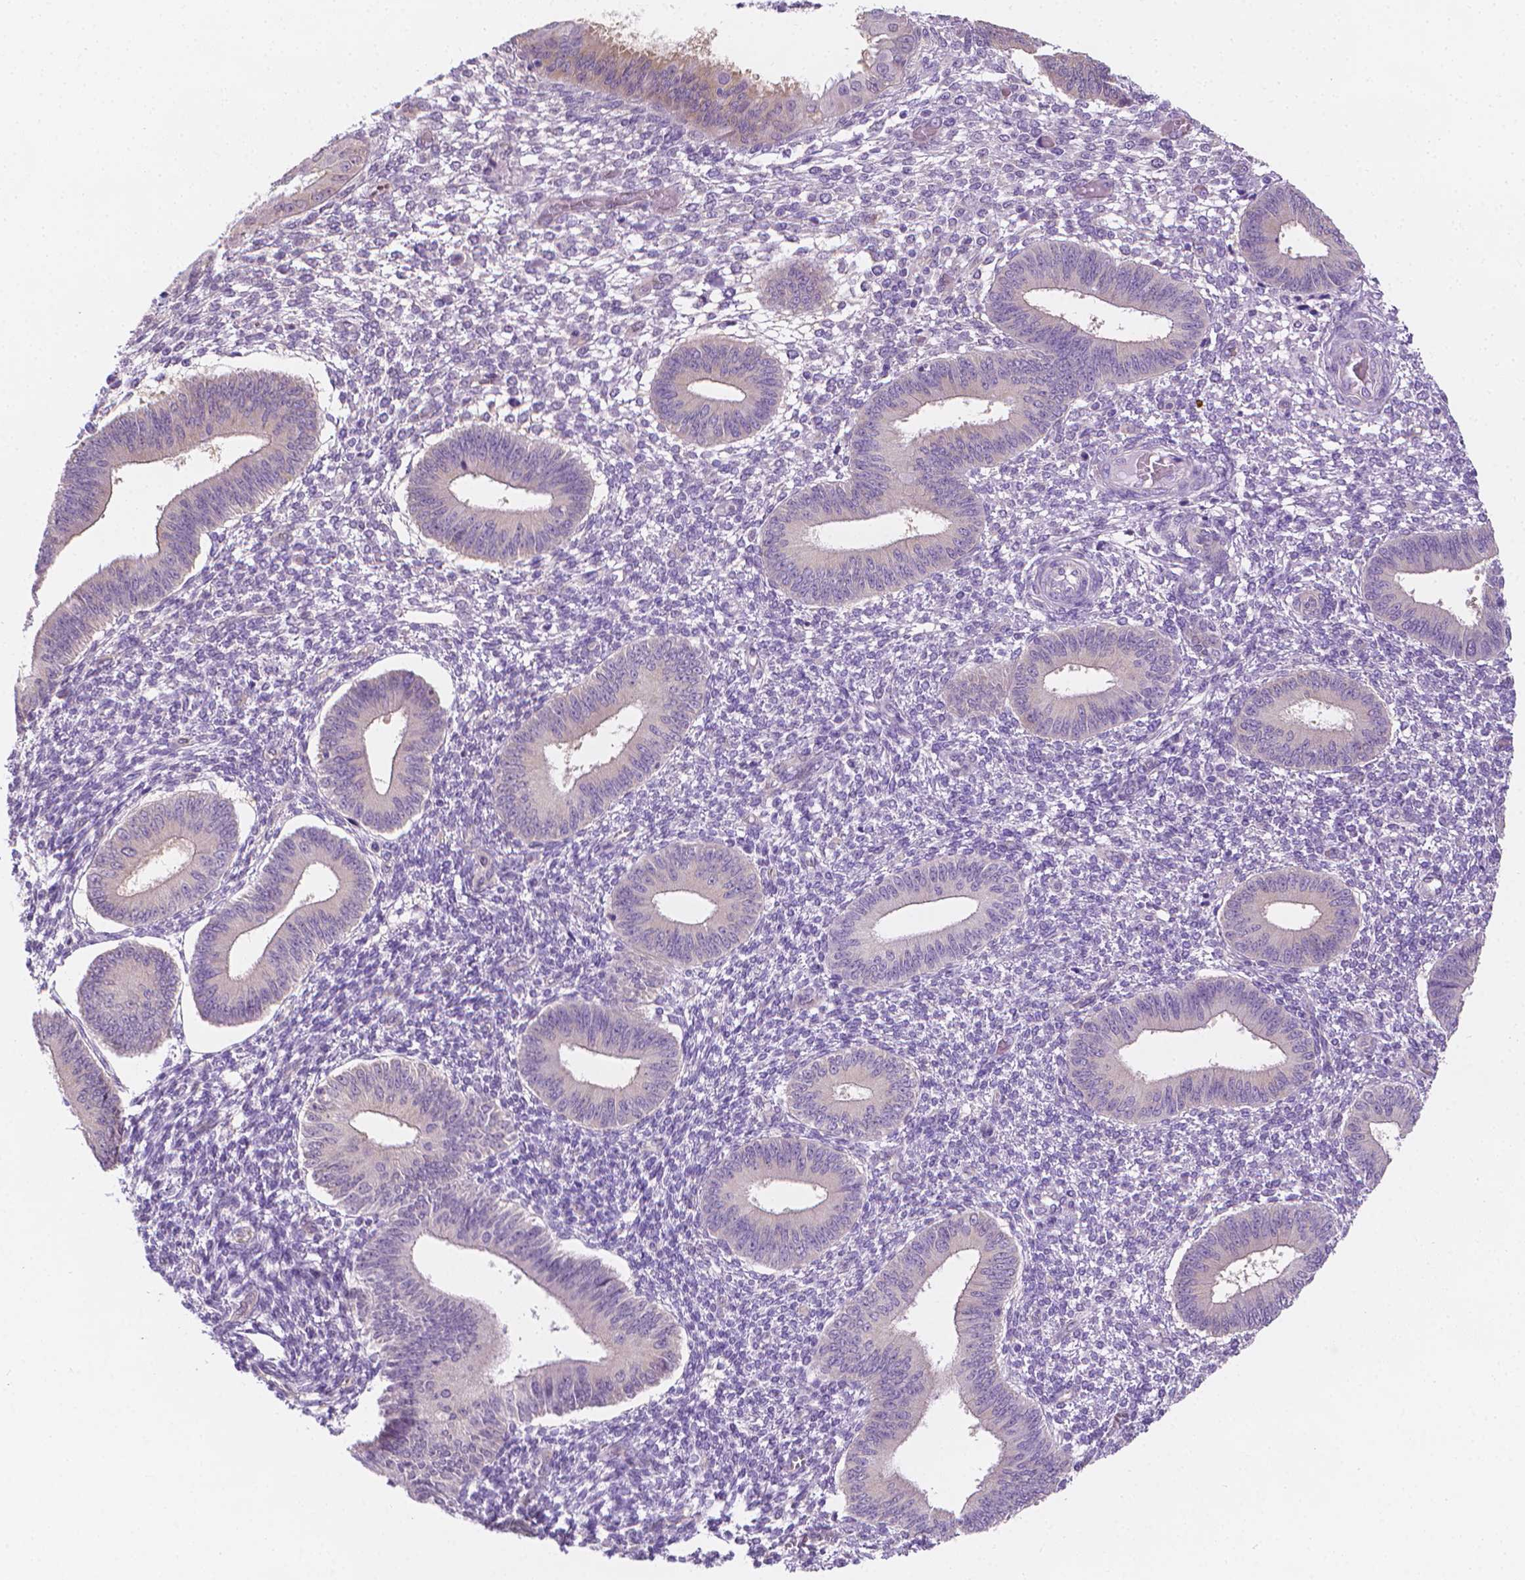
{"staining": {"intensity": "negative", "quantity": "none", "location": "none"}, "tissue": "endometrium", "cell_type": "Cells in endometrial stroma", "image_type": "normal", "snomed": [{"axis": "morphology", "description": "Normal tissue, NOS"}, {"axis": "topography", "description": "Endometrium"}], "caption": "Normal endometrium was stained to show a protein in brown. There is no significant expression in cells in endometrial stroma.", "gene": "FASN", "patient": {"sex": "female", "age": 42}}